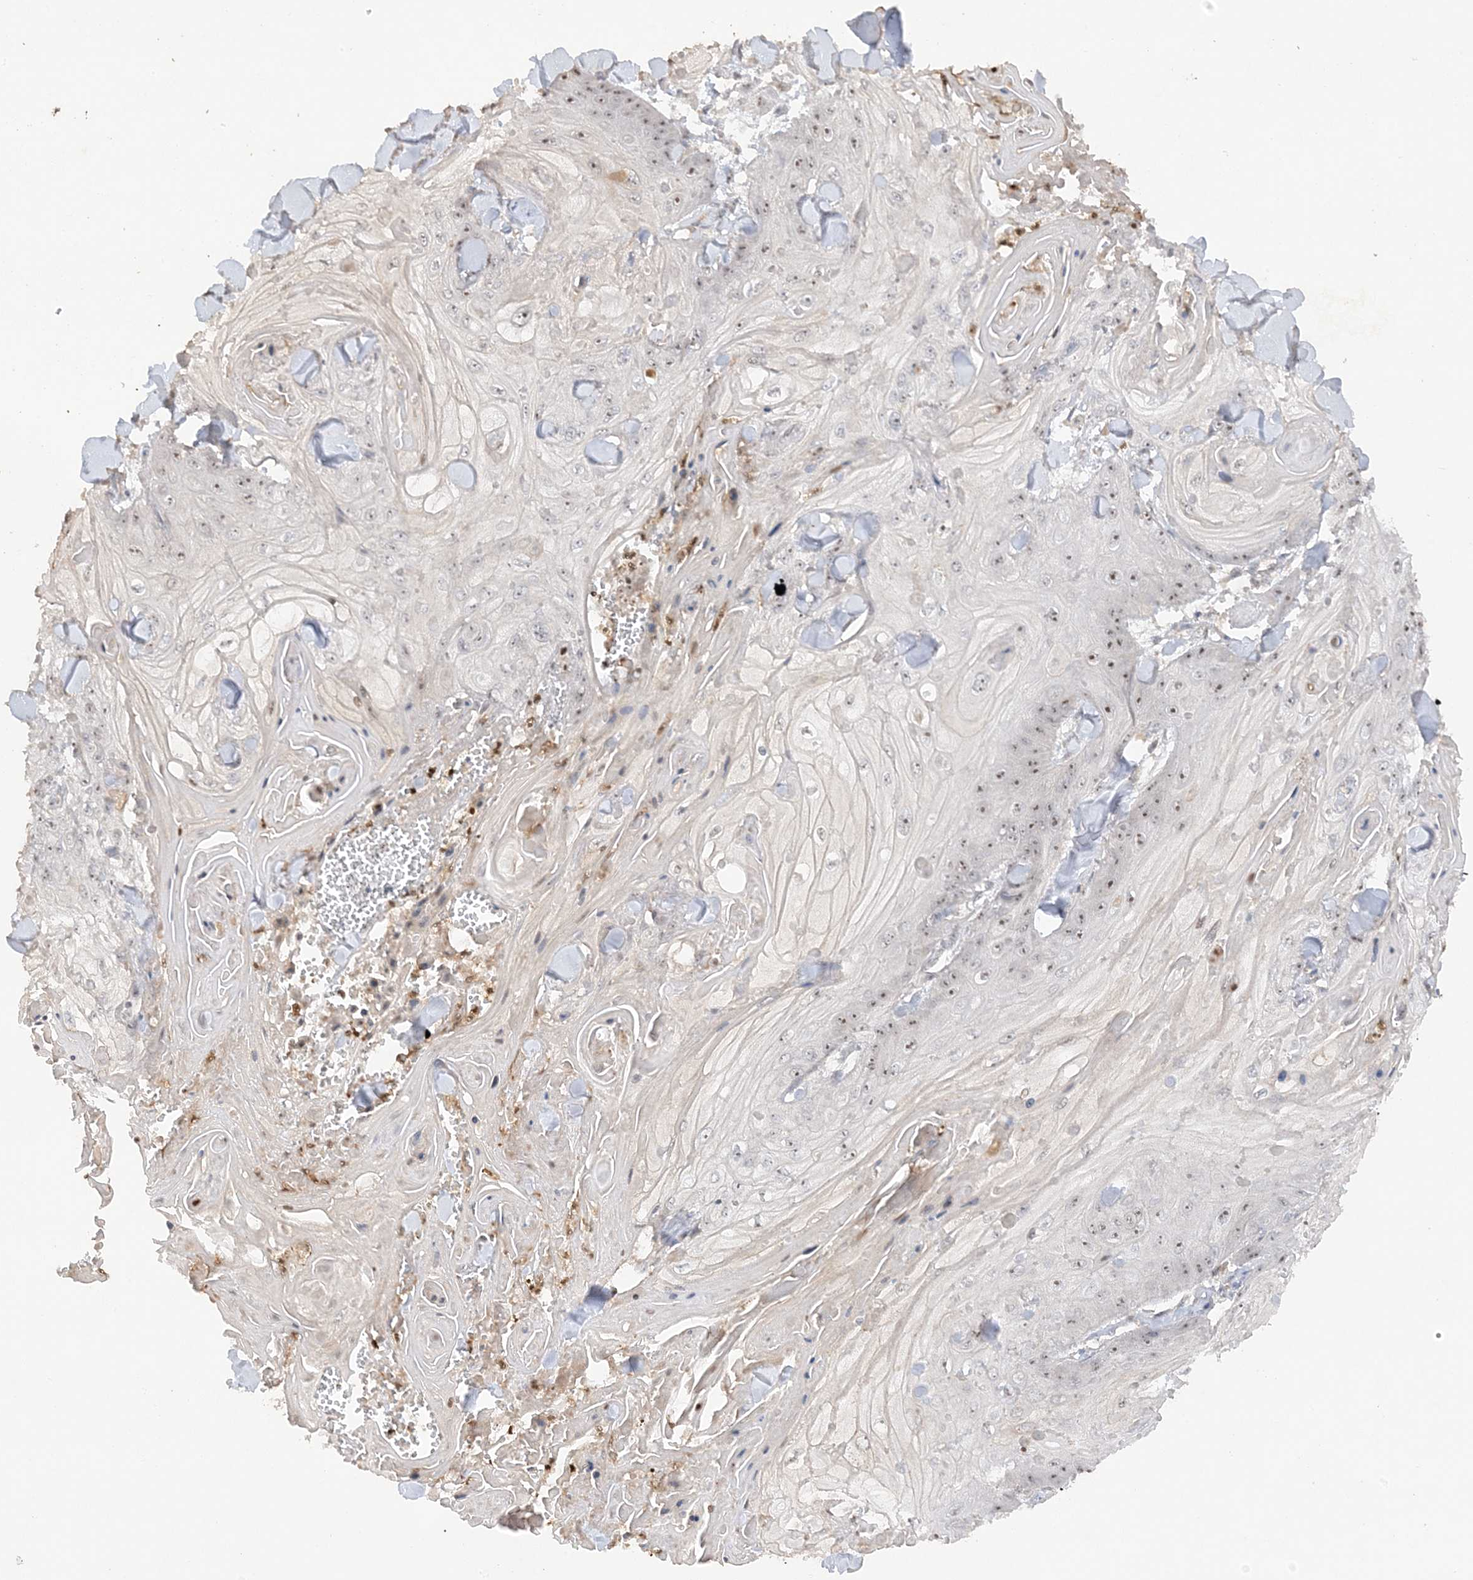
{"staining": {"intensity": "moderate", "quantity": ">75%", "location": "nuclear"}, "tissue": "skin cancer", "cell_type": "Tumor cells", "image_type": "cancer", "snomed": [{"axis": "morphology", "description": "Squamous cell carcinoma, NOS"}, {"axis": "topography", "description": "Skin"}], "caption": "Immunohistochemistry of skin cancer (squamous cell carcinoma) reveals medium levels of moderate nuclear positivity in approximately >75% of tumor cells.", "gene": "DDX18", "patient": {"sex": "male", "age": 74}}